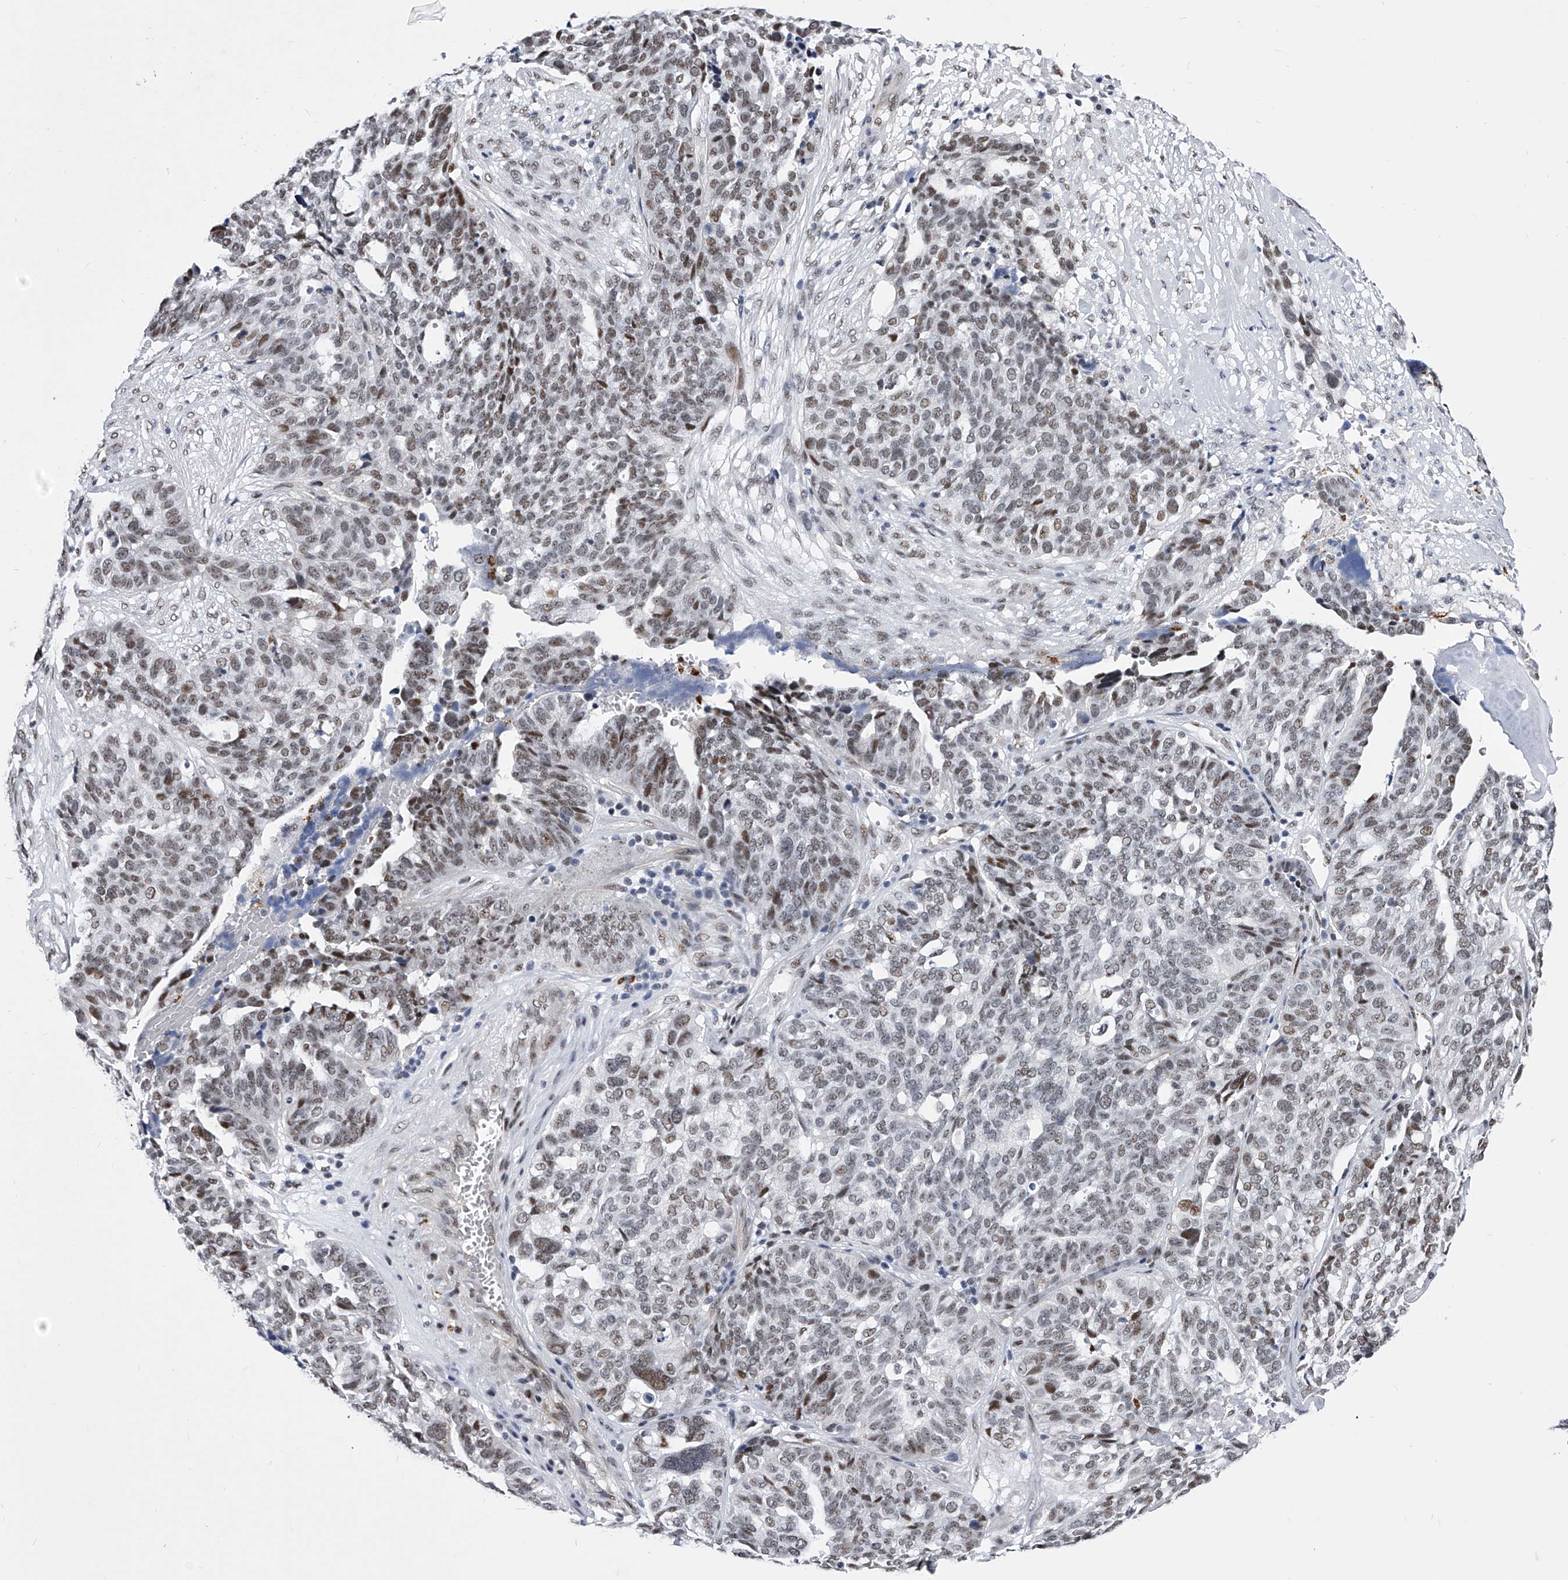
{"staining": {"intensity": "weak", "quantity": ">75%", "location": "nuclear"}, "tissue": "ovarian cancer", "cell_type": "Tumor cells", "image_type": "cancer", "snomed": [{"axis": "morphology", "description": "Cystadenocarcinoma, serous, NOS"}, {"axis": "topography", "description": "Ovary"}], "caption": "Ovarian serous cystadenocarcinoma tissue shows weak nuclear staining in about >75% of tumor cells", "gene": "TESK2", "patient": {"sex": "female", "age": 59}}